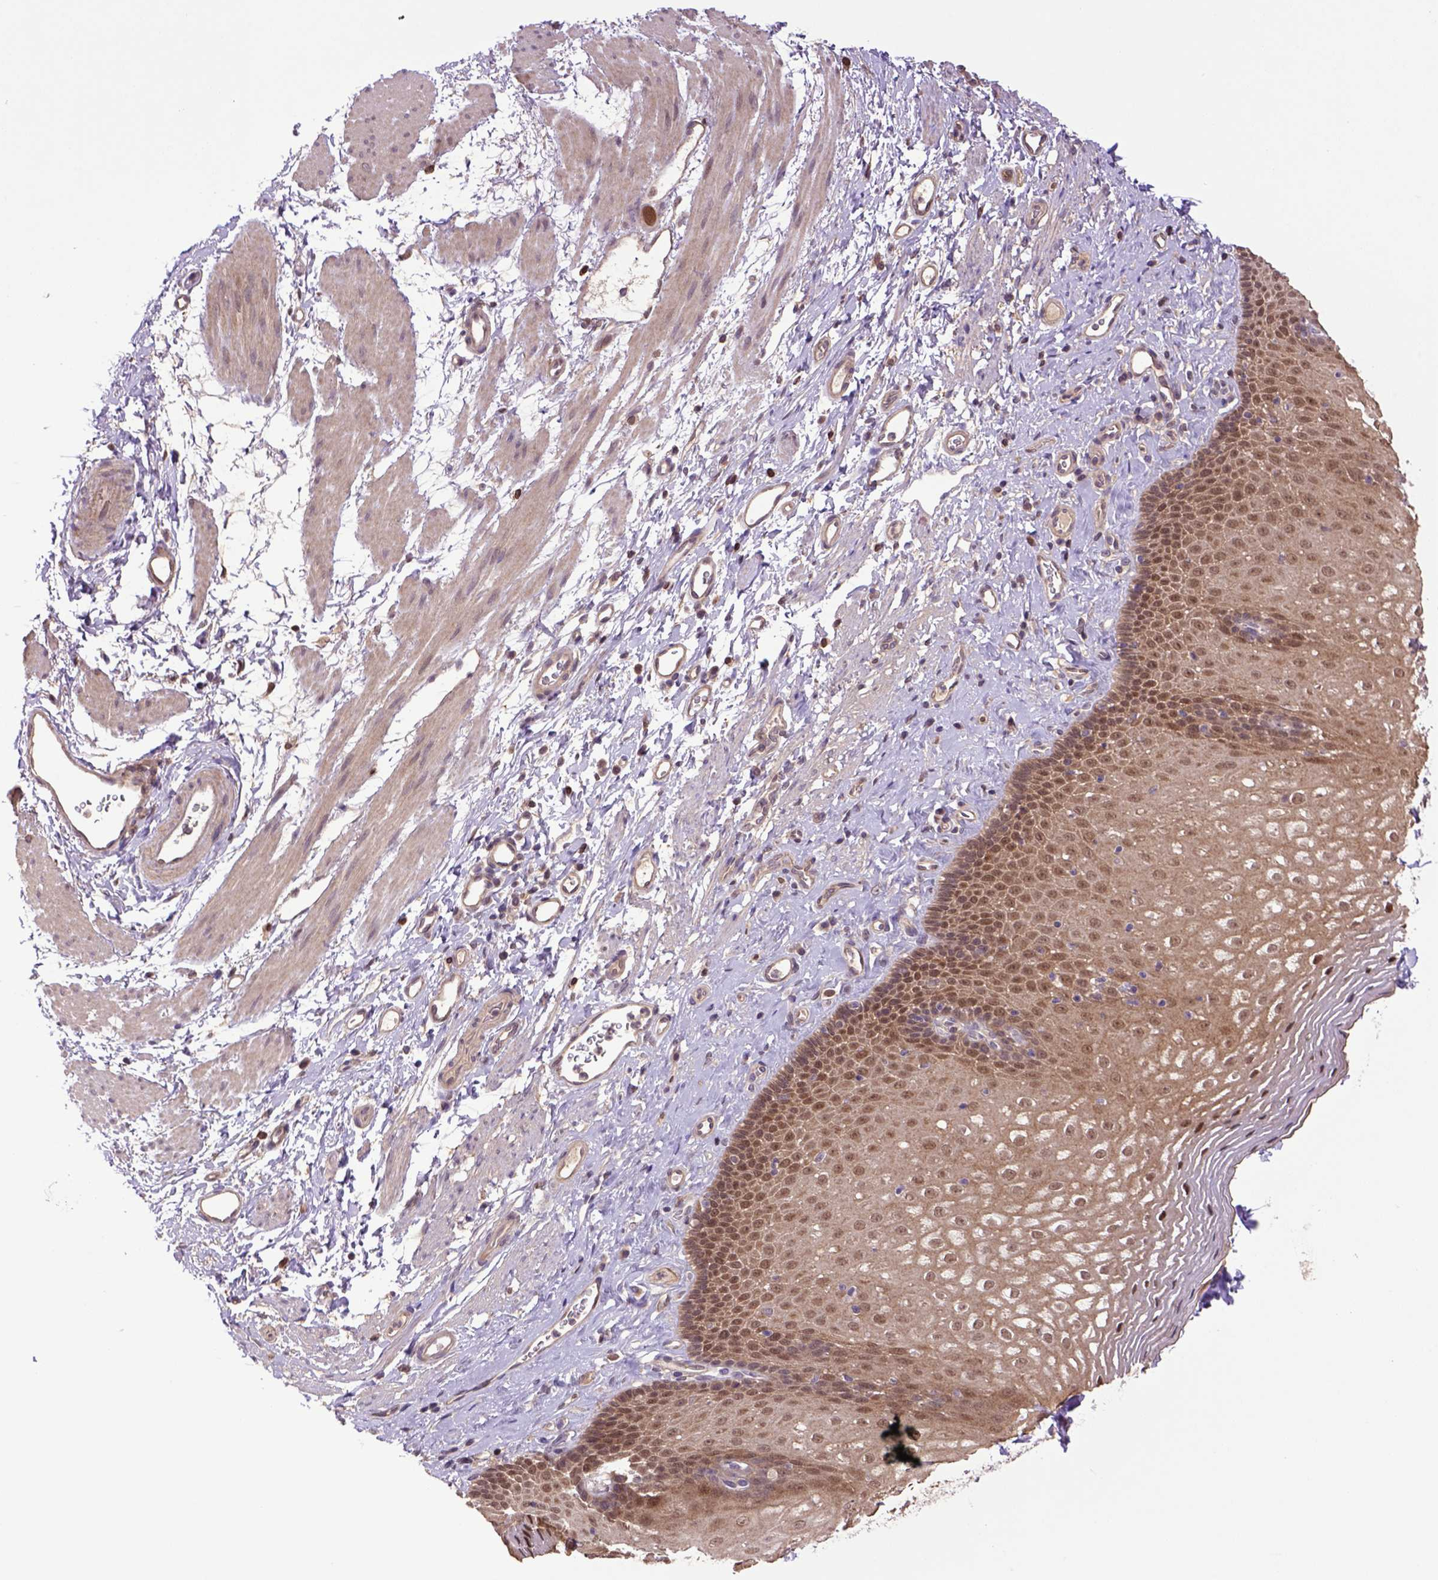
{"staining": {"intensity": "moderate", "quantity": ">75%", "location": "cytoplasmic/membranous,nuclear"}, "tissue": "esophagus", "cell_type": "Squamous epithelial cells", "image_type": "normal", "snomed": [{"axis": "morphology", "description": "Normal tissue, NOS"}, {"axis": "topography", "description": "Esophagus"}], "caption": "Esophagus stained with immunohistochemistry (IHC) demonstrates moderate cytoplasmic/membranous,nuclear expression in about >75% of squamous epithelial cells.", "gene": "HSPBP1", "patient": {"sex": "female", "age": 68}}